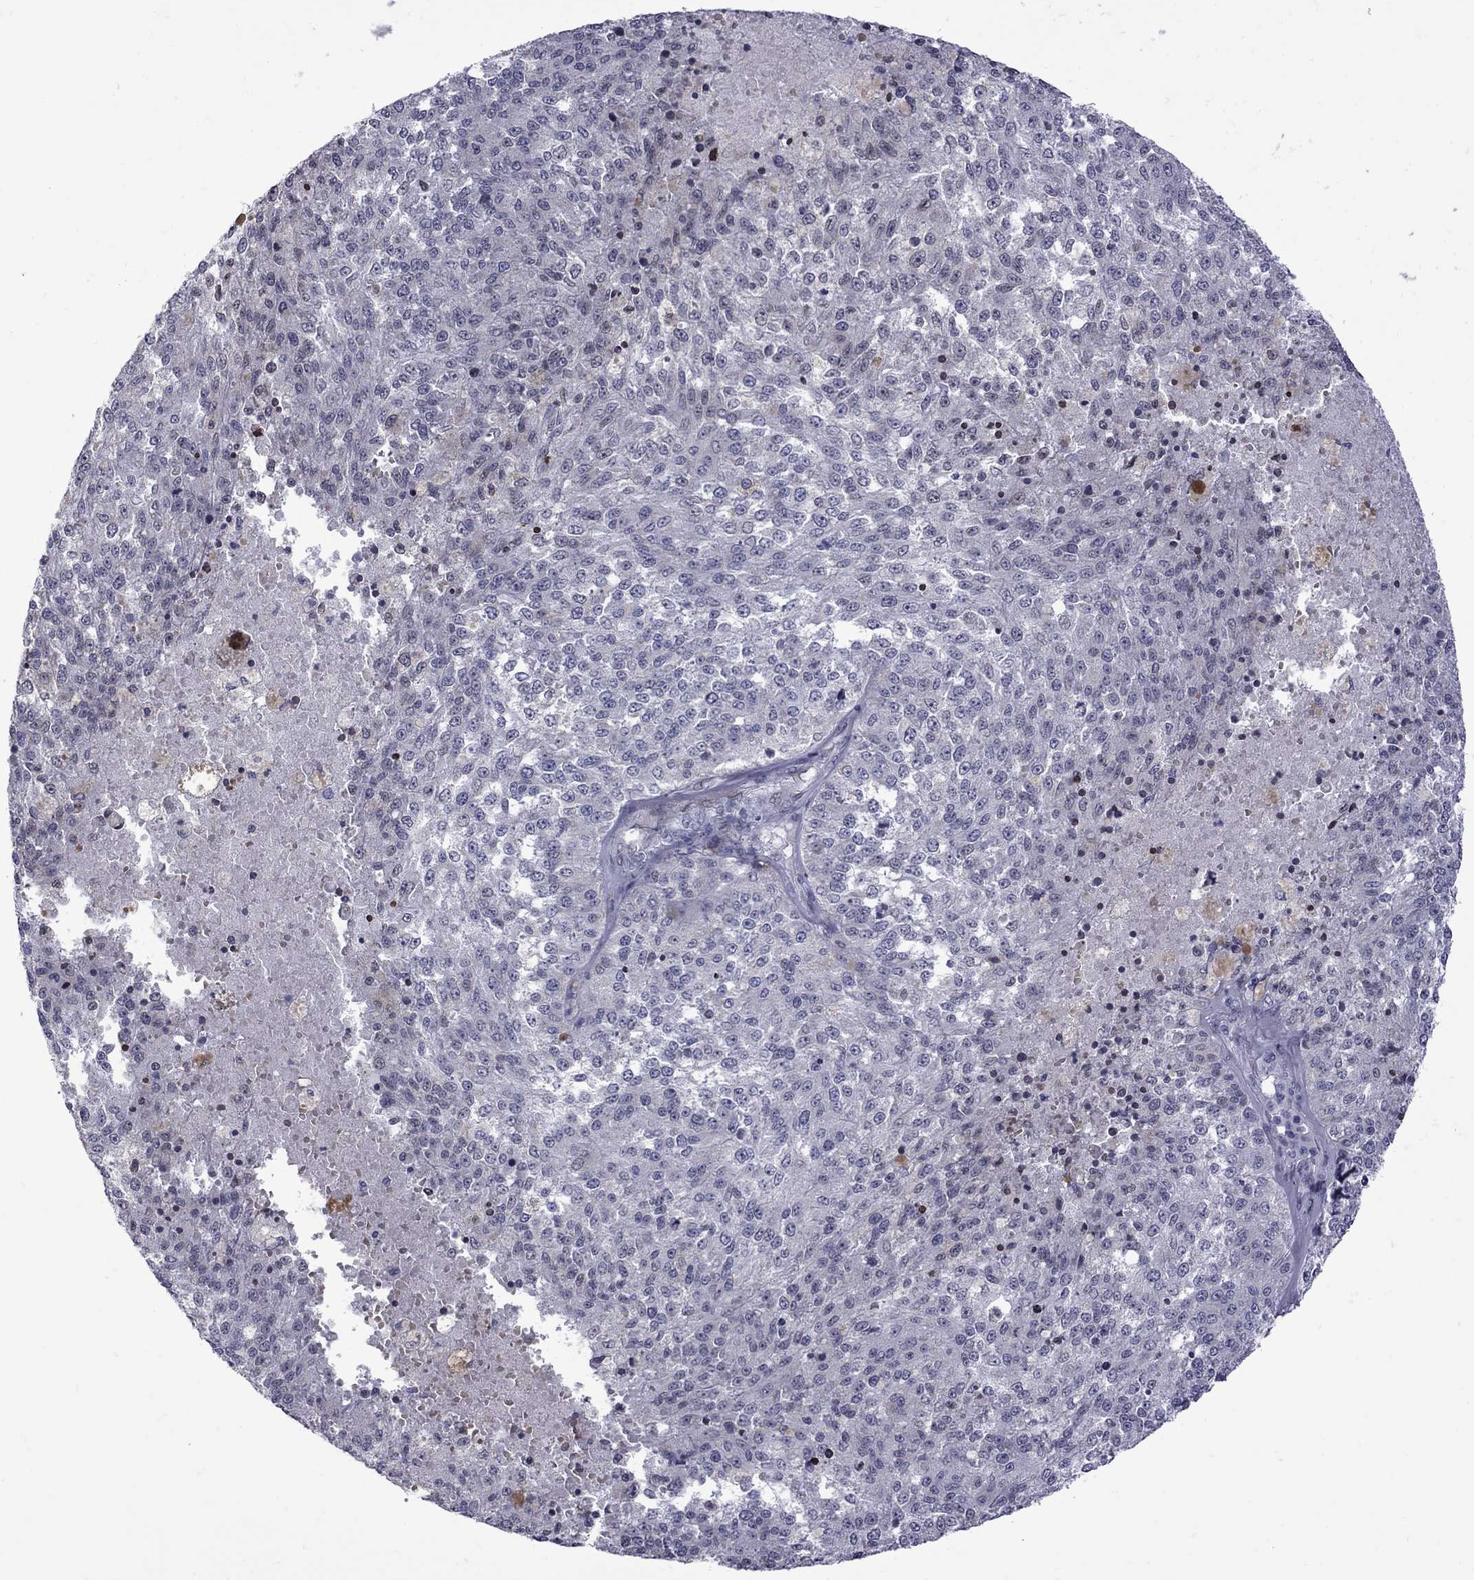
{"staining": {"intensity": "weak", "quantity": "<25%", "location": "cytoplasmic/membranous"}, "tissue": "melanoma", "cell_type": "Tumor cells", "image_type": "cancer", "snomed": [{"axis": "morphology", "description": "Malignant melanoma, Metastatic site"}, {"axis": "topography", "description": "Lymph node"}], "caption": "The micrograph shows no staining of tumor cells in malignant melanoma (metastatic site).", "gene": "CLTCL1", "patient": {"sex": "female", "age": 64}}